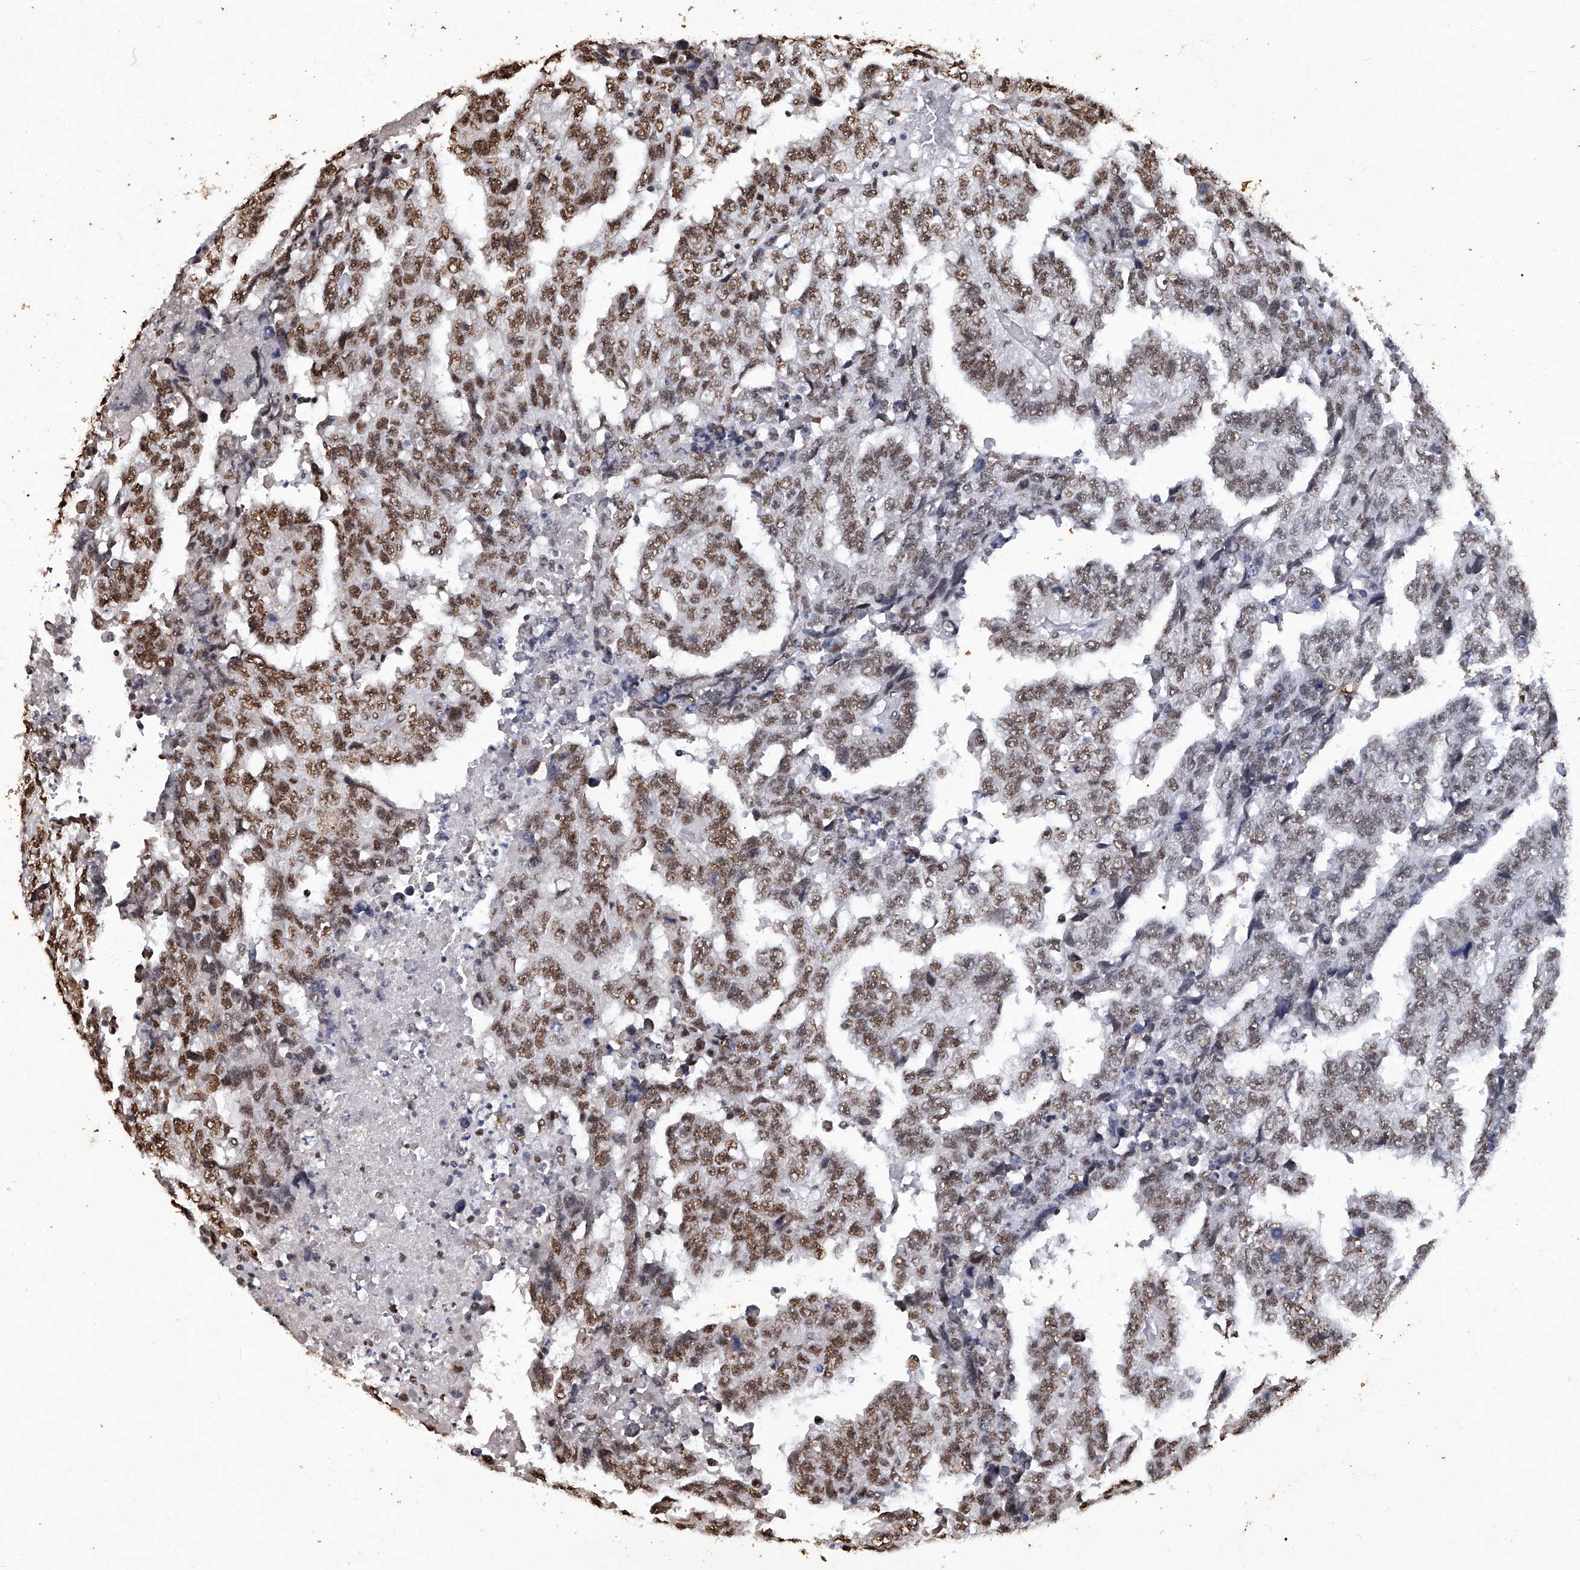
{"staining": {"intensity": "moderate", "quantity": ">75%", "location": "nuclear"}, "tissue": "testis cancer", "cell_type": "Tumor cells", "image_type": "cancer", "snomed": [{"axis": "morphology", "description": "Necrosis, NOS"}, {"axis": "morphology", "description": "Carcinoma, Embryonal, NOS"}, {"axis": "topography", "description": "Testis"}], "caption": "Immunohistochemistry staining of testis cancer (embryonal carcinoma), which exhibits medium levels of moderate nuclear staining in about >75% of tumor cells indicating moderate nuclear protein expression. The staining was performed using DAB (3,3'-diaminobenzidine) (brown) for protein detection and nuclei were counterstained in hematoxylin (blue).", "gene": "HBP1", "patient": {"sex": "male", "age": 19}}